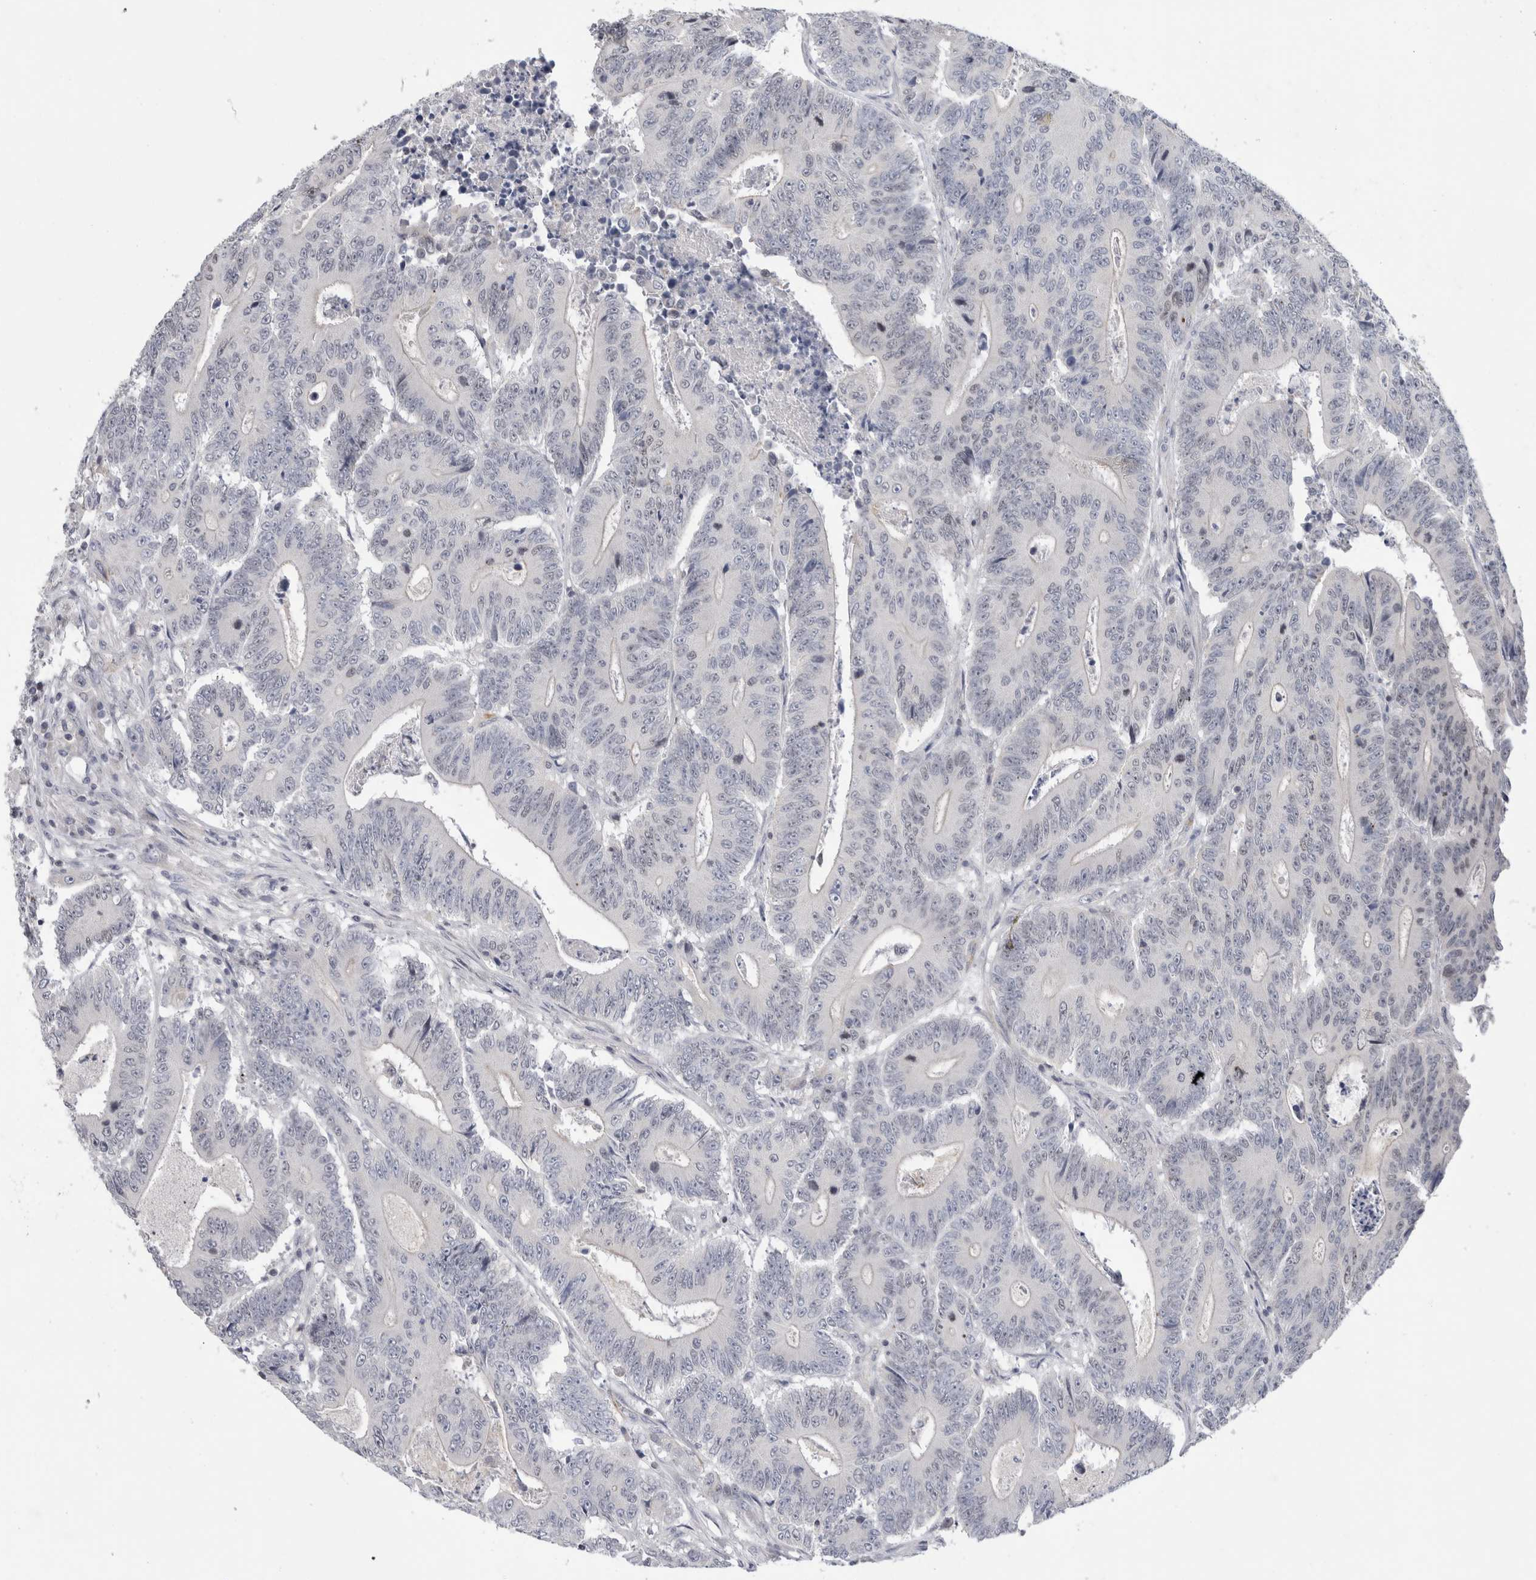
{"staining": {"intensity": "negative", "quantity": "none", "location": "none"}, "tissue": "colorectal cancer", "cell_type": "Tumor cells", "image_type": "cancer", "snomed": [{"axis": "morphology", "description": "Adenocarcinoma, NOS"}, {"axis": "topography", "description": "Colon"}], "caption": "An immunohistochemistry (IHC) photomicrograph of colorectal cancer is shown. There is no staining in tumor cells of colorectal cancer.", "gene": "SYTL5", "patient": {"sex": "male", "age": 83}}